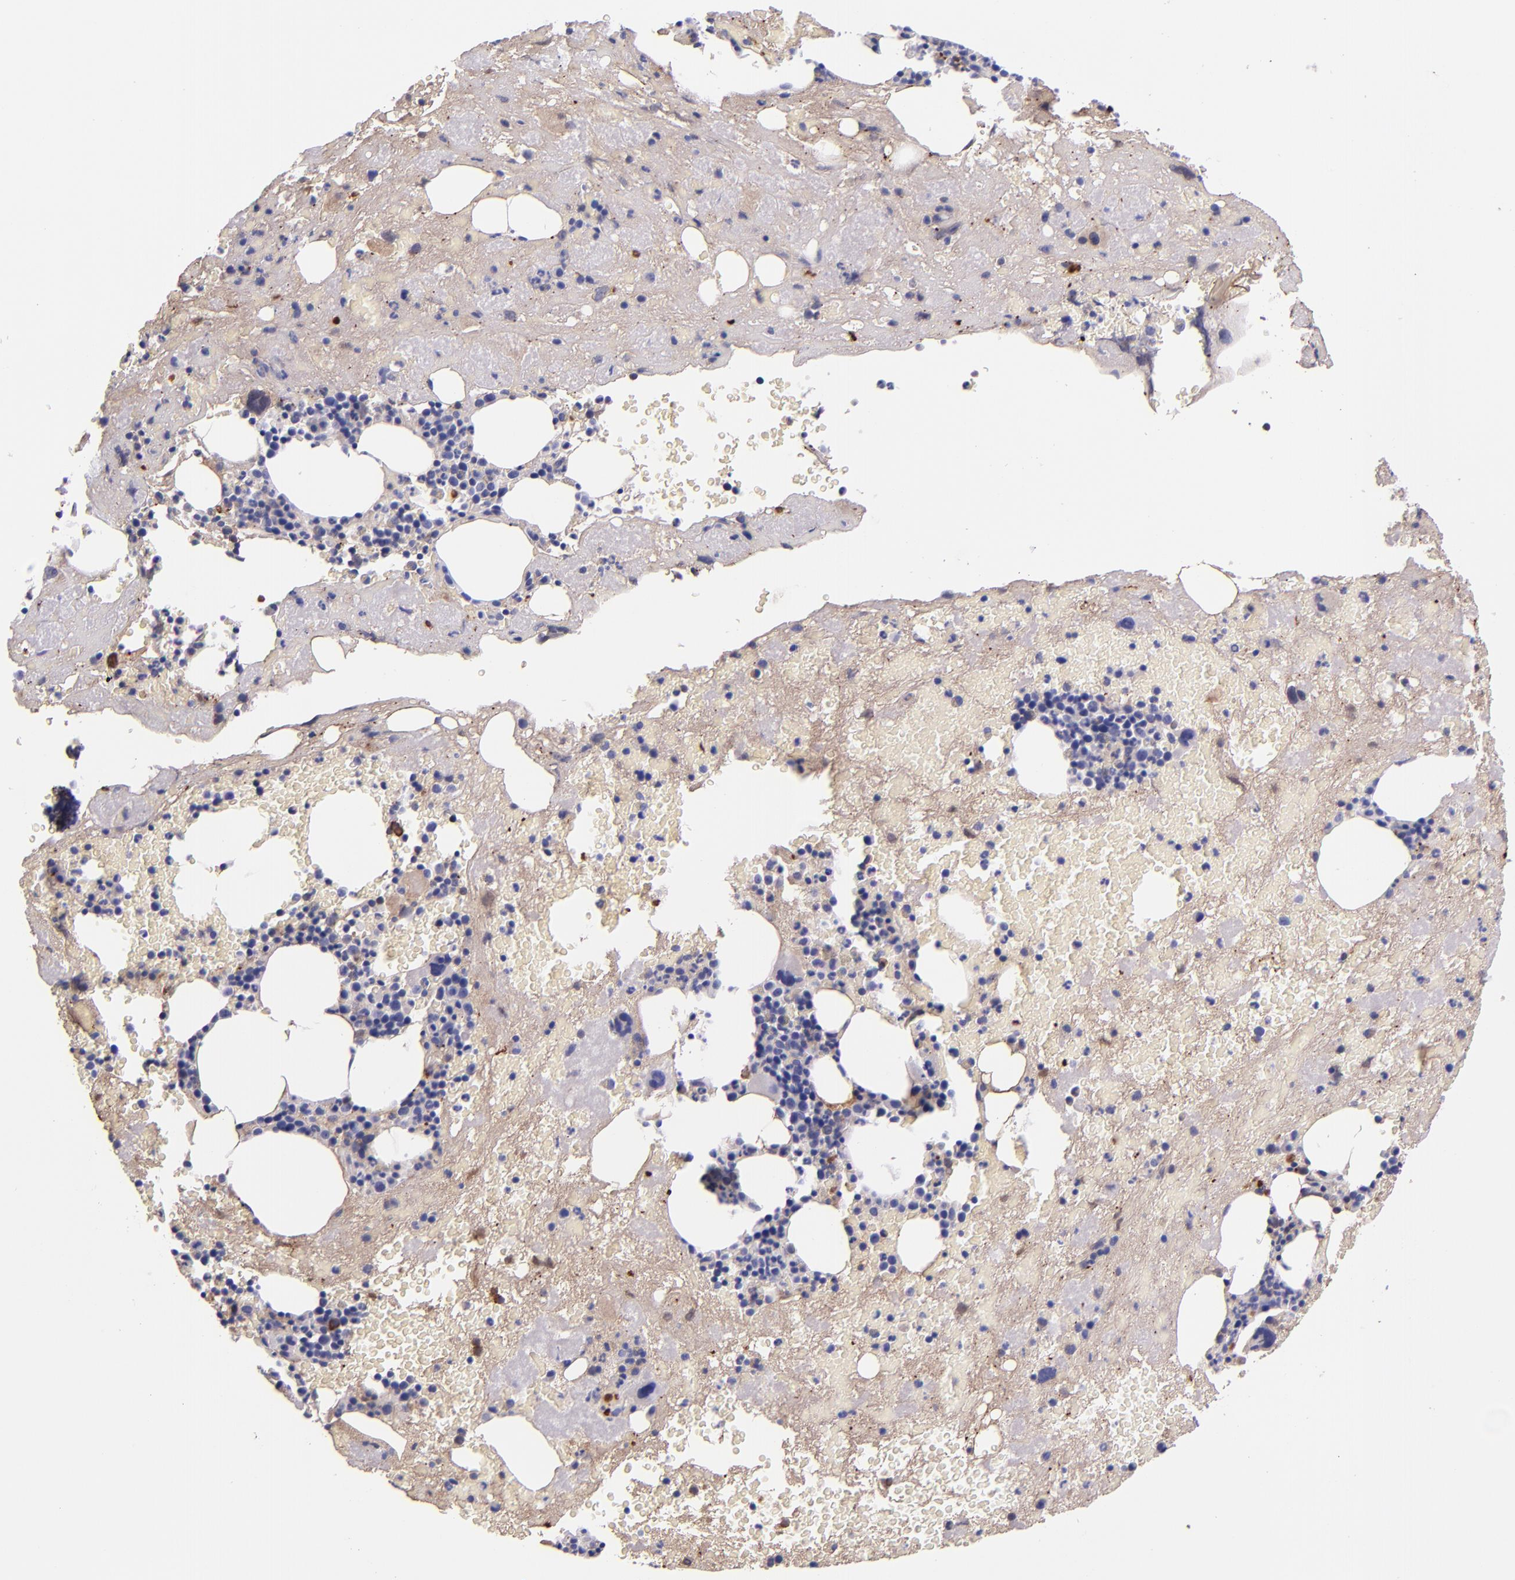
{"staining": {"intensity": "weak", "quantity": "<25%", "location": "cytoplasmic/membranous"}, "tissue": "bone marrow", "cell_type": "Hematopoietic cells", "image_type": "normal", "snomed": [{"axis": "morphology", "description": "Normal tissue, NOS"}, {"axis": "topography", "description": "Bone marrow"}], "caption": "Bone marrow stained for a protein using immunohistochemistry (IHC) reveals no staining hematopoietic cells.", "gene": "KNG1", "patient": {"sex": "male", "age": 76}}